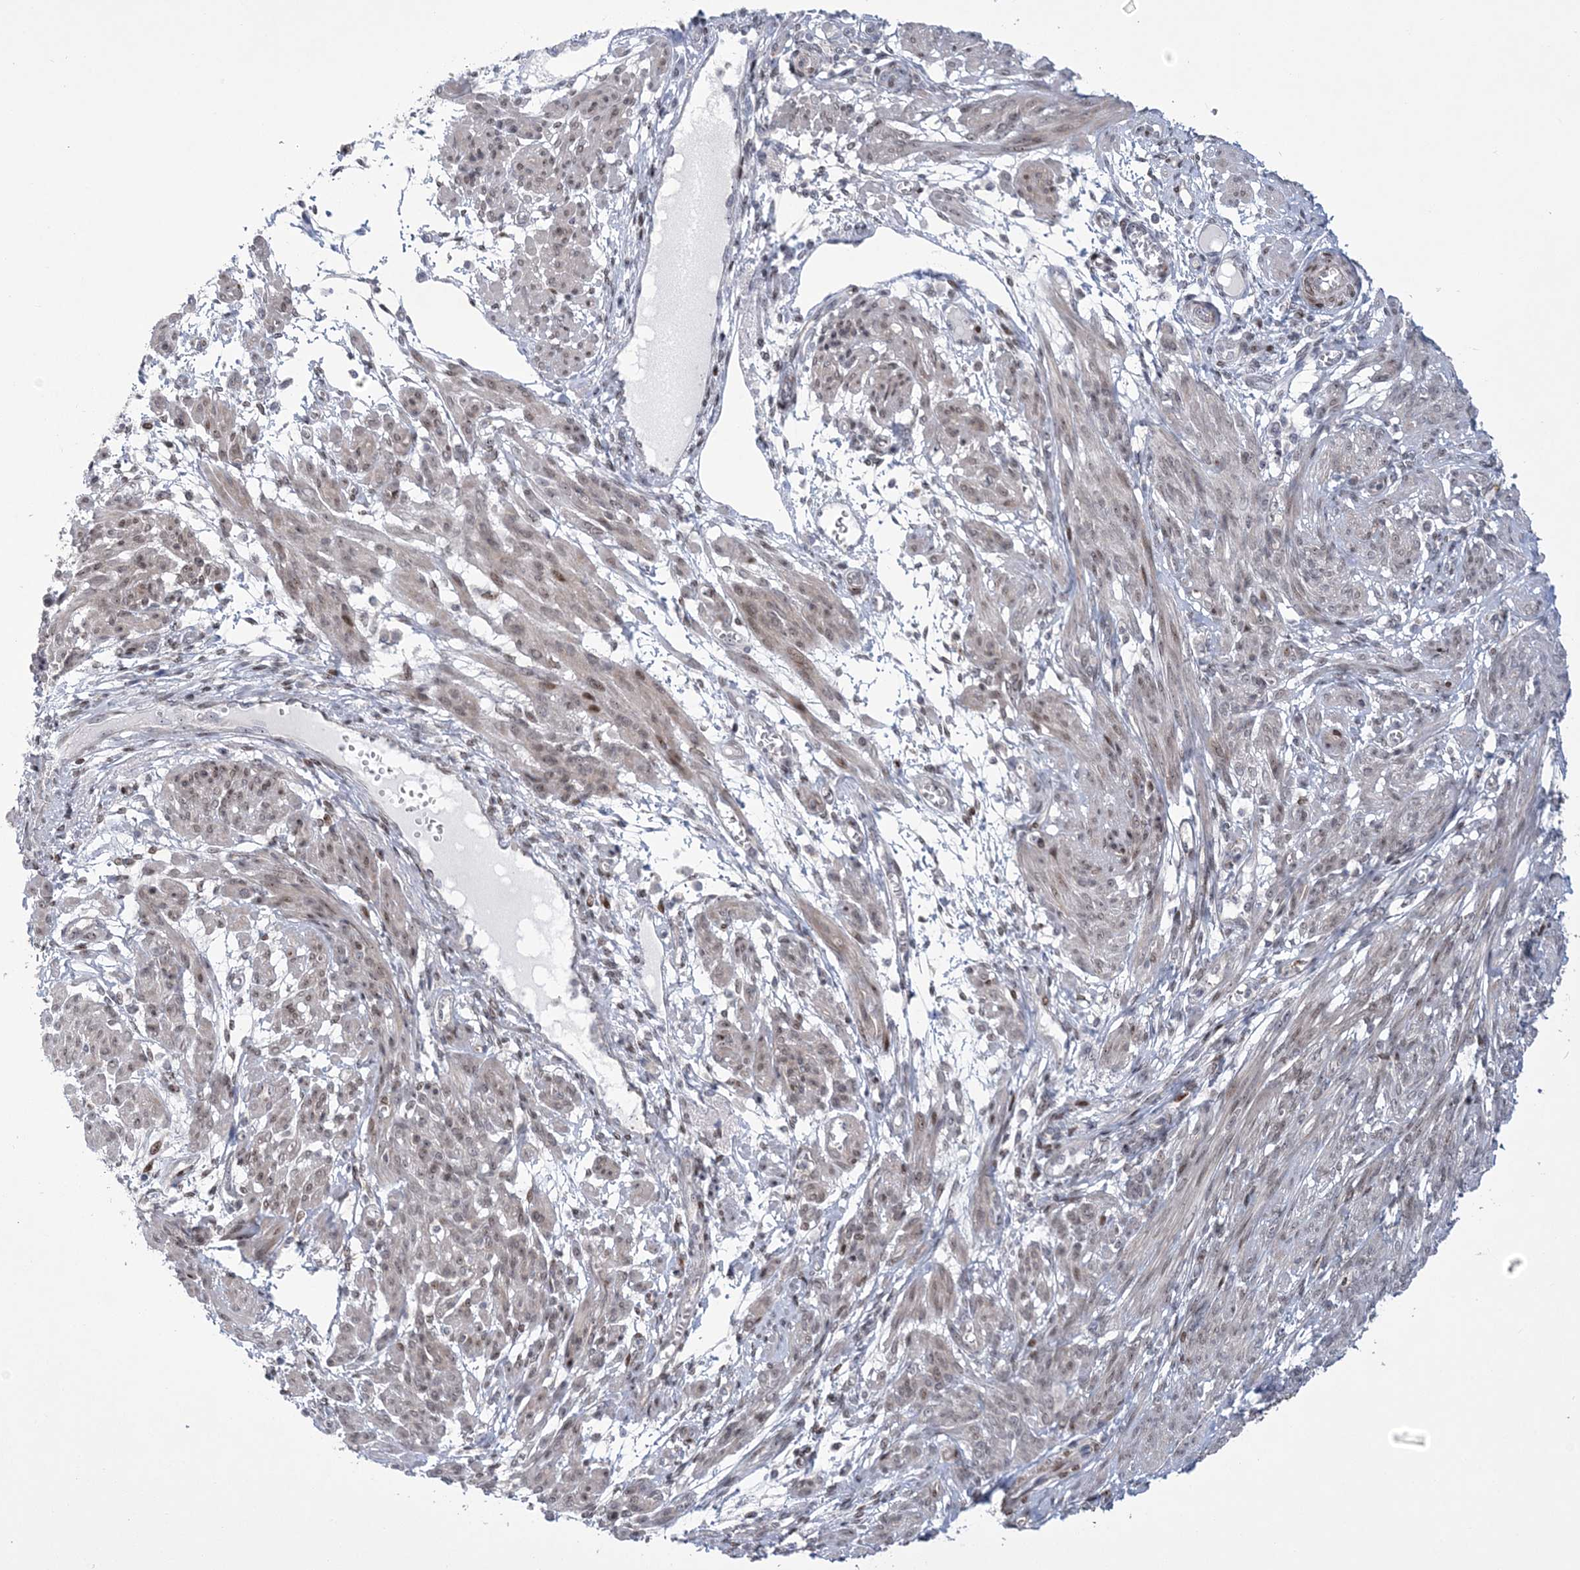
{"staining": {"intensity": "weak", "quantity": ">75%", "location": "cytoplasmic/membranous,nuclear"}, "tissue": "smooth muscle", "cell_type": "Smooth muscle cells", "image_type": "normal", "snomed": [{"axis": "morphology", "description": "Normal tissue, NOS"}, {"axis": "topography", "description": "Smooth muscle"}], "caption": "This image displays immunohistochemistry staining of benign smooth muscle, with low weak cytoplasmic/membranous,nuclear staining in approximately >75% of smooth muscle cells.", "gene": "HOMEZ", "patient": {"sex": "female", "age": 39}}